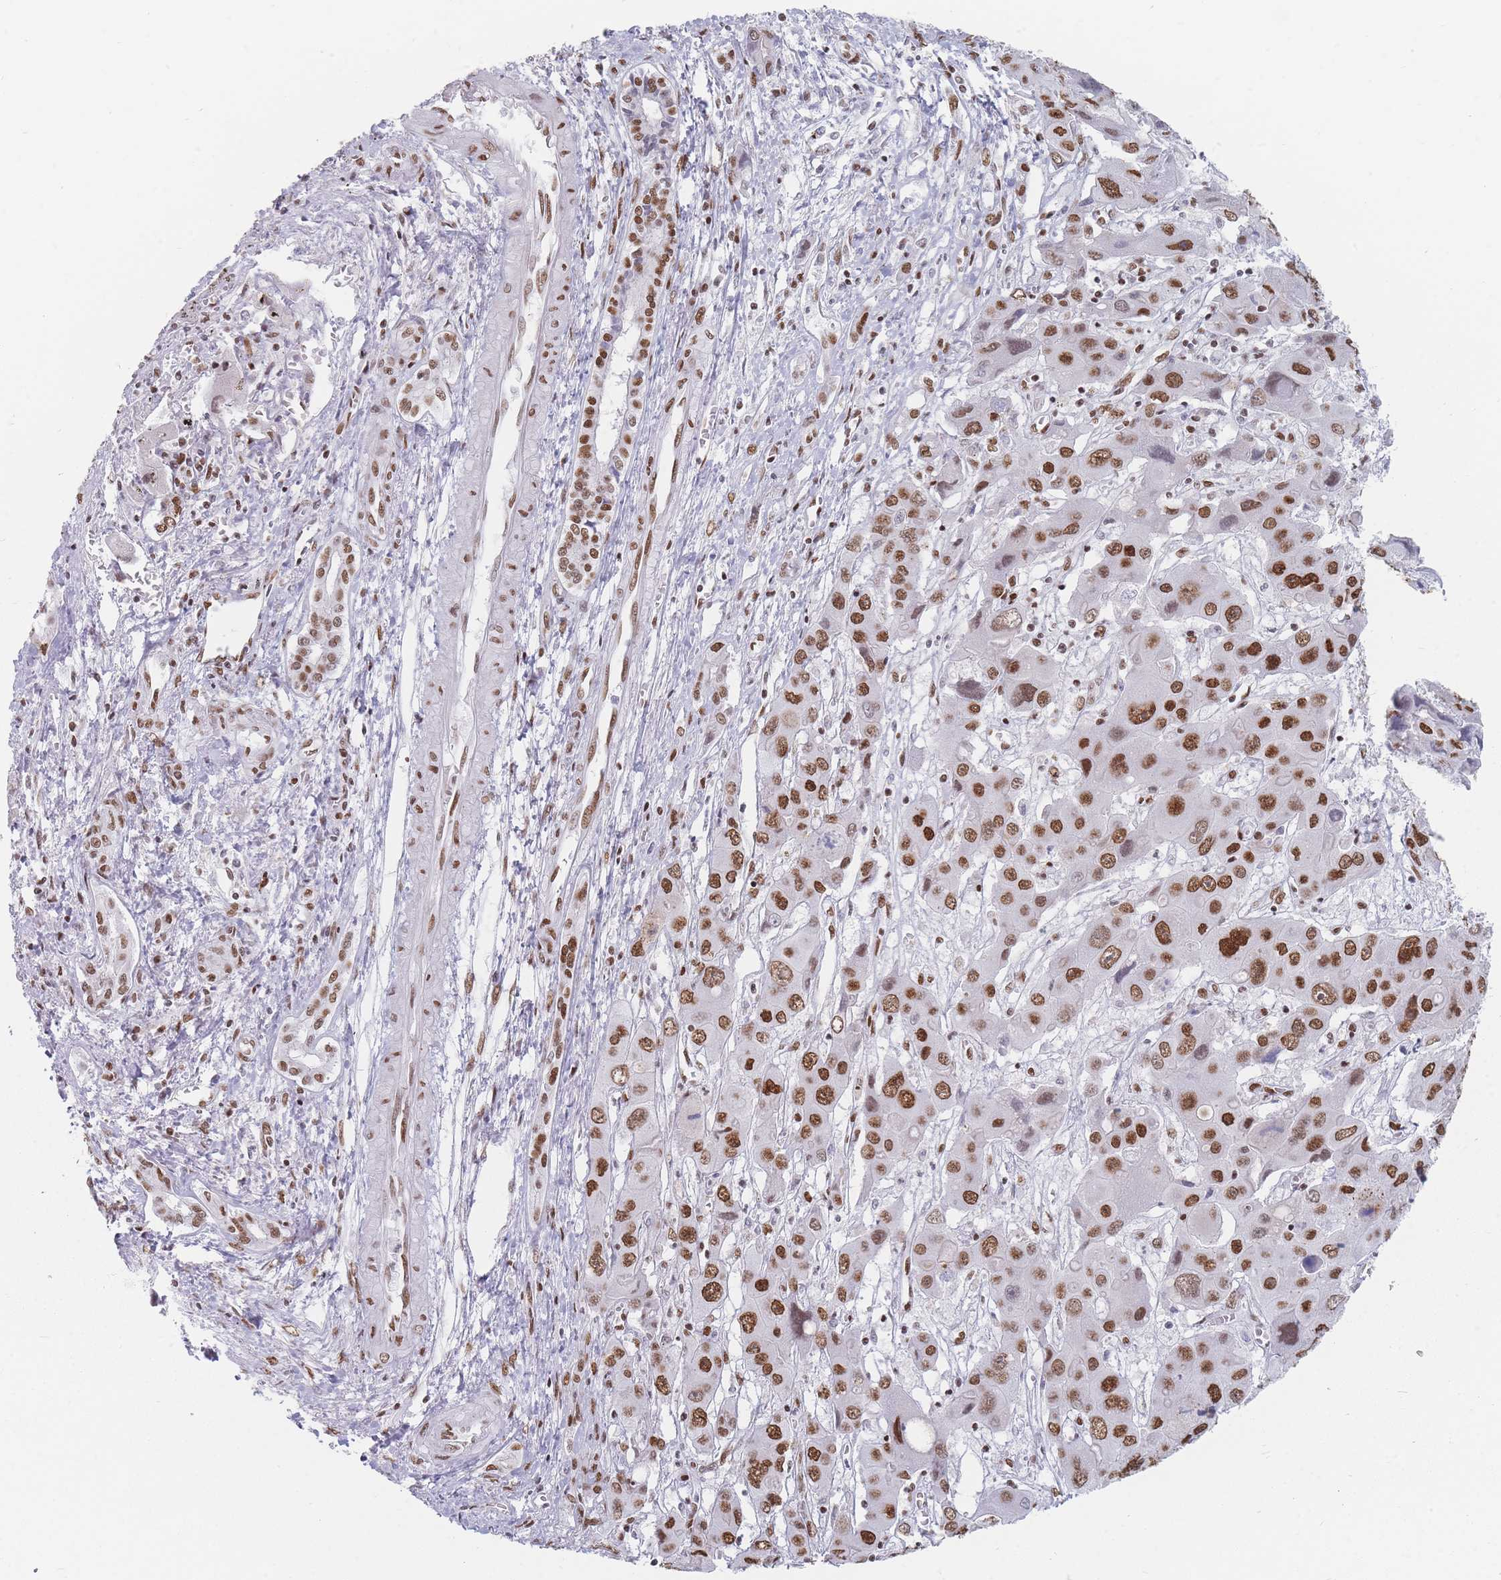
{"staining": {"intensity": "moderate", "quantity": ">75%", "location": "nuclear"}, "tissue": "liver cancer", "cell_type": "Tumor cells", "image_type": "cancer", "snomed": [{"axis": "morphology", "description": "Cholangiocarcinoma"}, {"axis": "topography", "description": "Liver"}], "caption": "A photomicrograph showing moderate nuclear expression in about >75% of tumor cells in cholangiocarcinoma (liver), as visualized by brown immunohistochemical staining.", "gene": "SAFB2", "patient": {"sex": "male", "age": 67}}